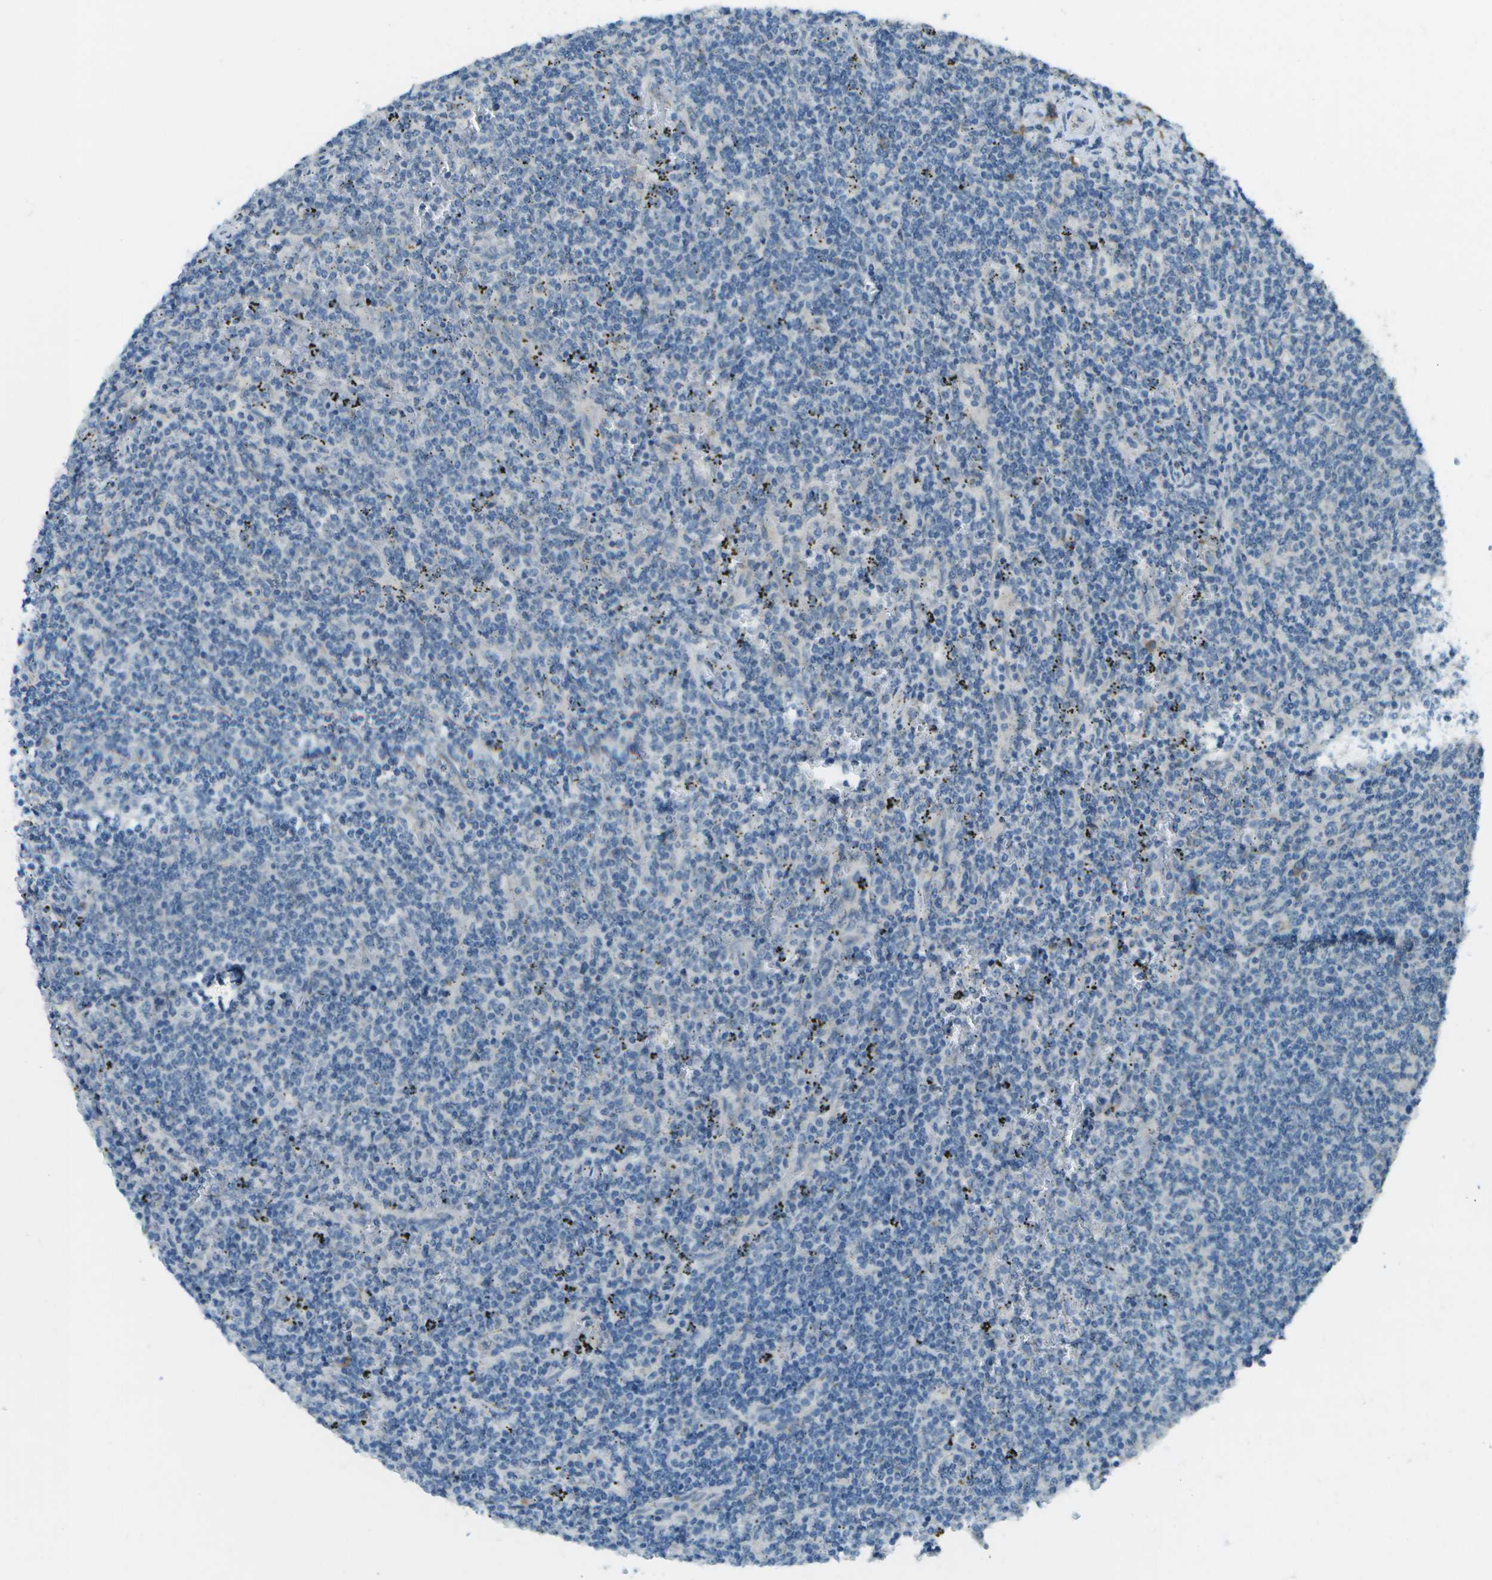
{"staining": {"intensity": "negative", "quantity": "none", "location": "none"}, "tissue": "lymphoma", "cell_type": "Tumor cells", "image_type": "cancer", "snomed": [{"axis": "morphology", "description": "Malignant lymphoma, non-Hodgkin's type, Low grade"}, {"axis": "topography", "description": "Spleen"}], "caption": "Tumor cells show no significant protein expression in lymphoma.", "gene": "KCTD3", "patient": {"sex": "female", "age": 50}}